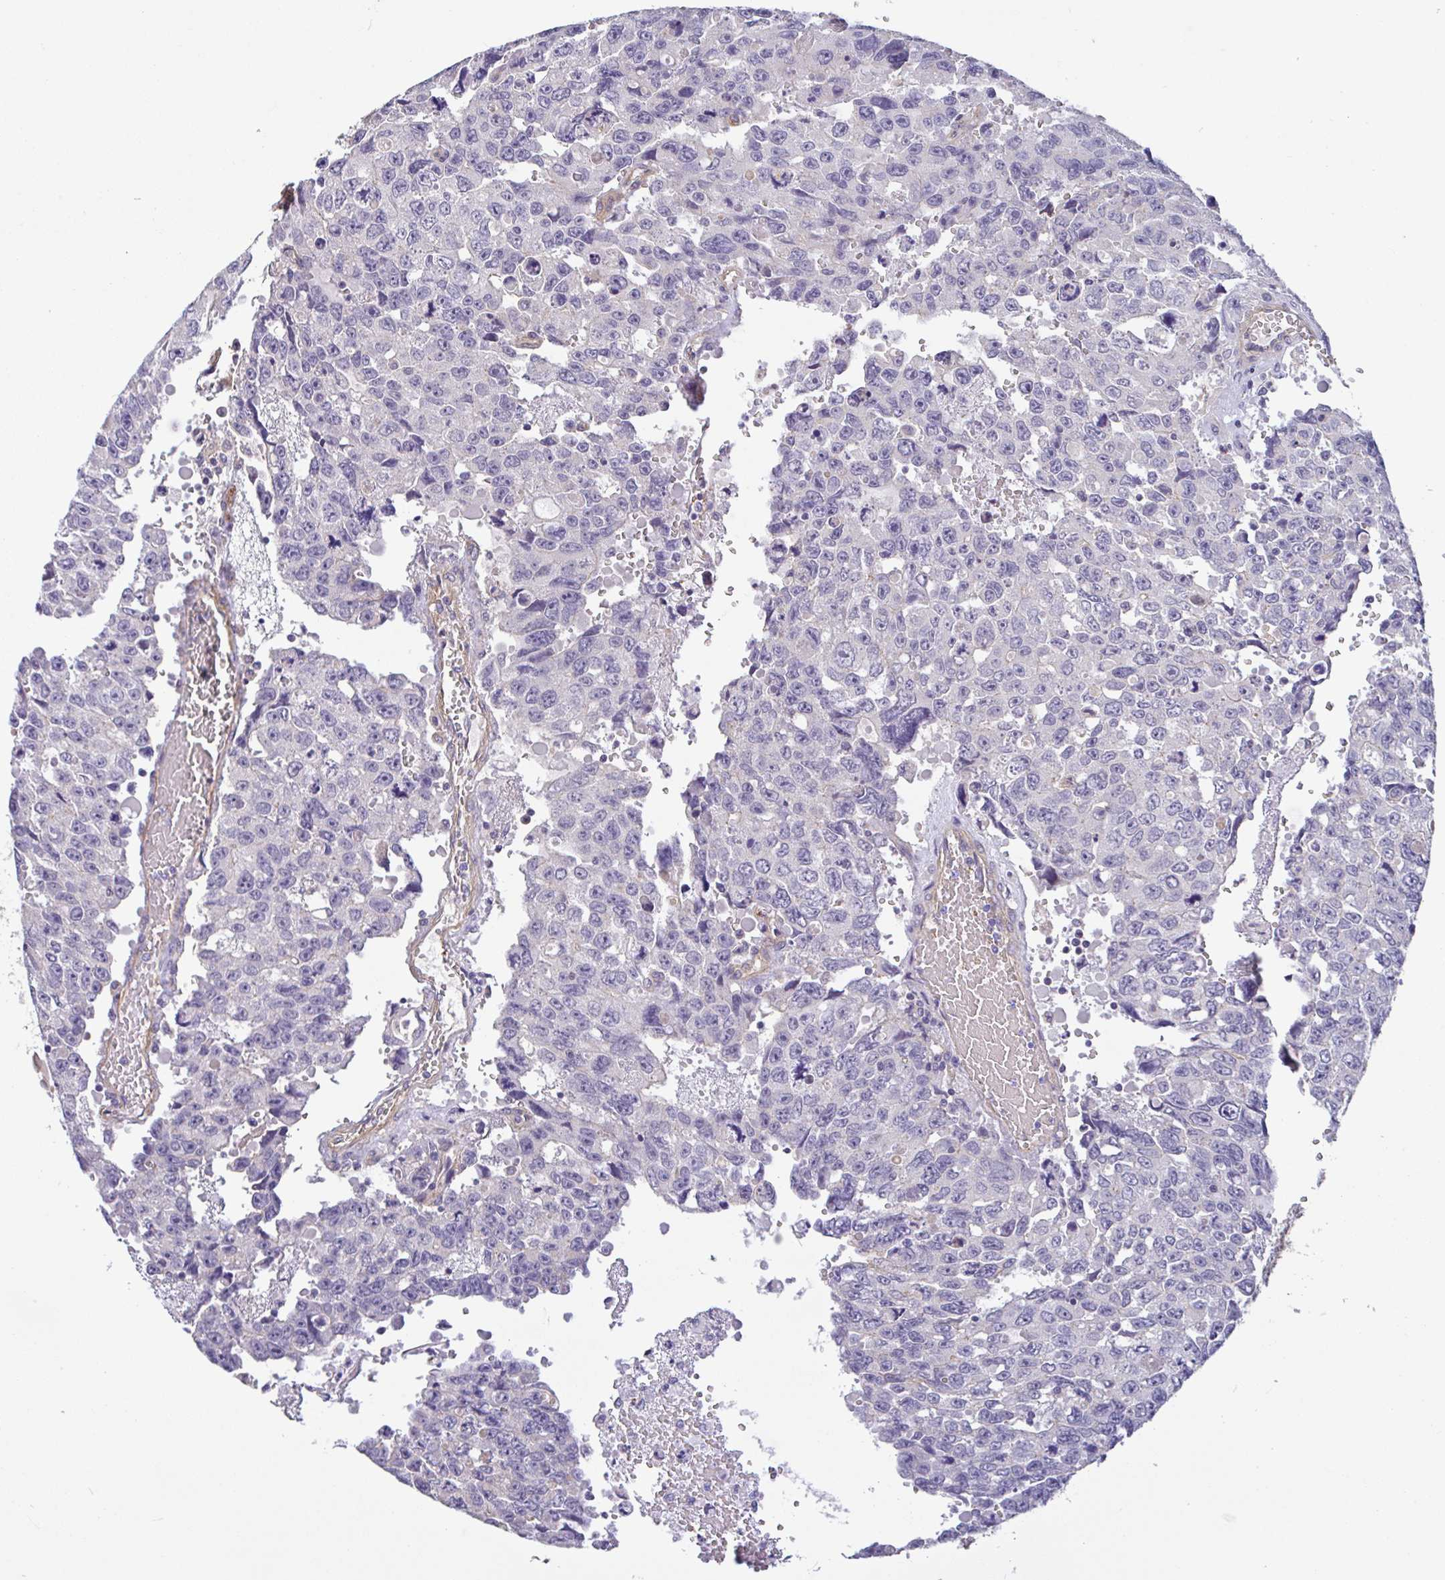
{"staining": {"intensity": "negative", "quantity": "none", "location": "none"}, "tissue": "testis cancer", "cell_type": "Tumor cells", "image_type": "cancer", "snomed": [{"axis": "morphology", "description": "Seminoma, NOS"}, {"axis": "topography", "description": "Testis"}], "caption": "Image shows no significant protein expression in tumor cells of testis cancer.", "gene": "PLCD4", "patient": {"sex": "male", "age": 26}}